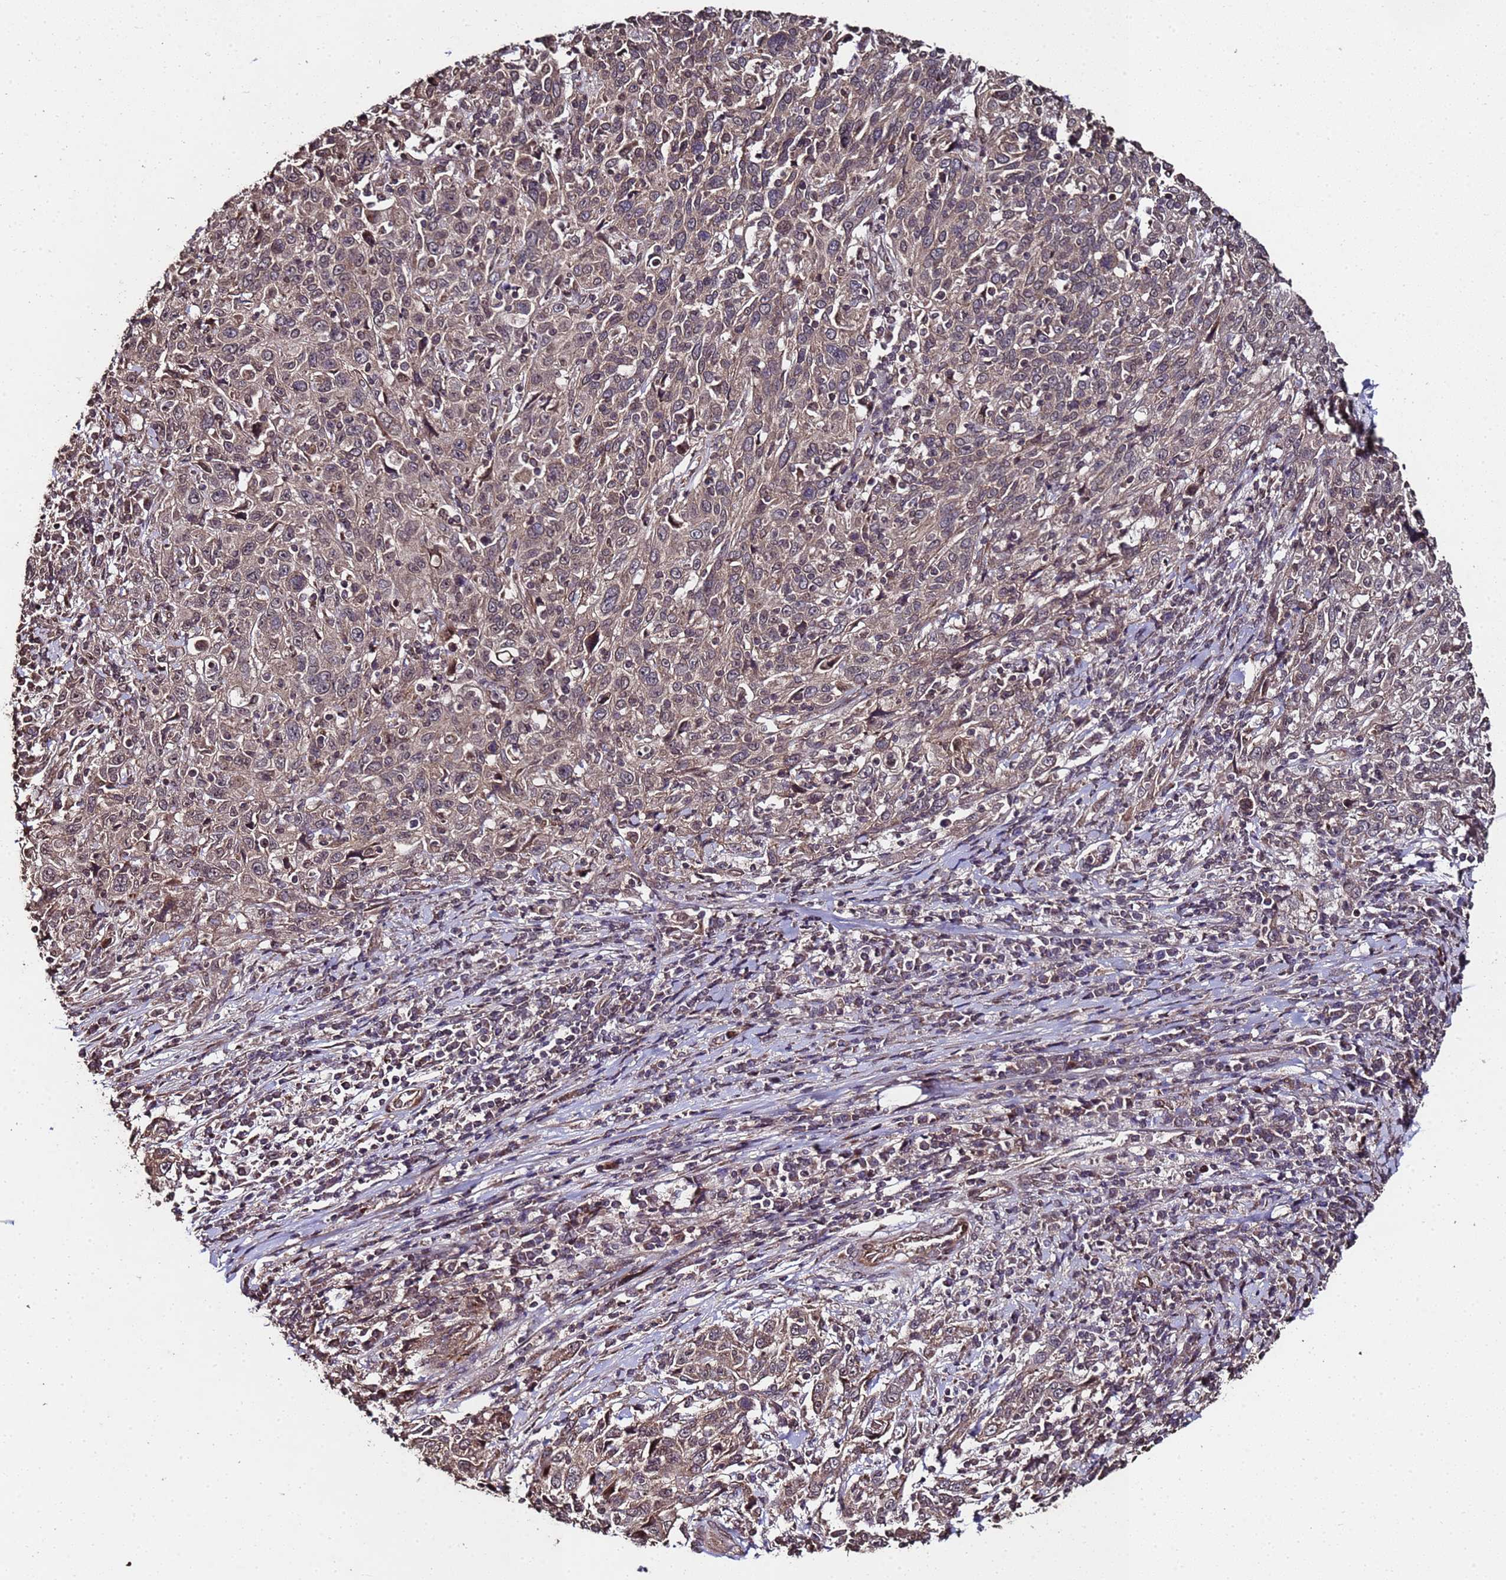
{"staining": {"intensity": "weak", "quantity": ">75%", "location": "cytoplasmic/membranous"}, "tissue": "cervical cancer", "cell_type": "Tumor cells", "image_type": "cancer", "snomed": [{"axis": "morphology", "description": "Squamous cell carcinoma, NOS"}, {"axis": "topography", "description": "Cervix"}], "caption": "Weak cytoplasmic/membranous expression is seen in approximately >75% of tumor cells in cervical cancer (squamous cell carcinoma).", "gene": "PRODH", "patient": {"sex": "female", "age": 46}}